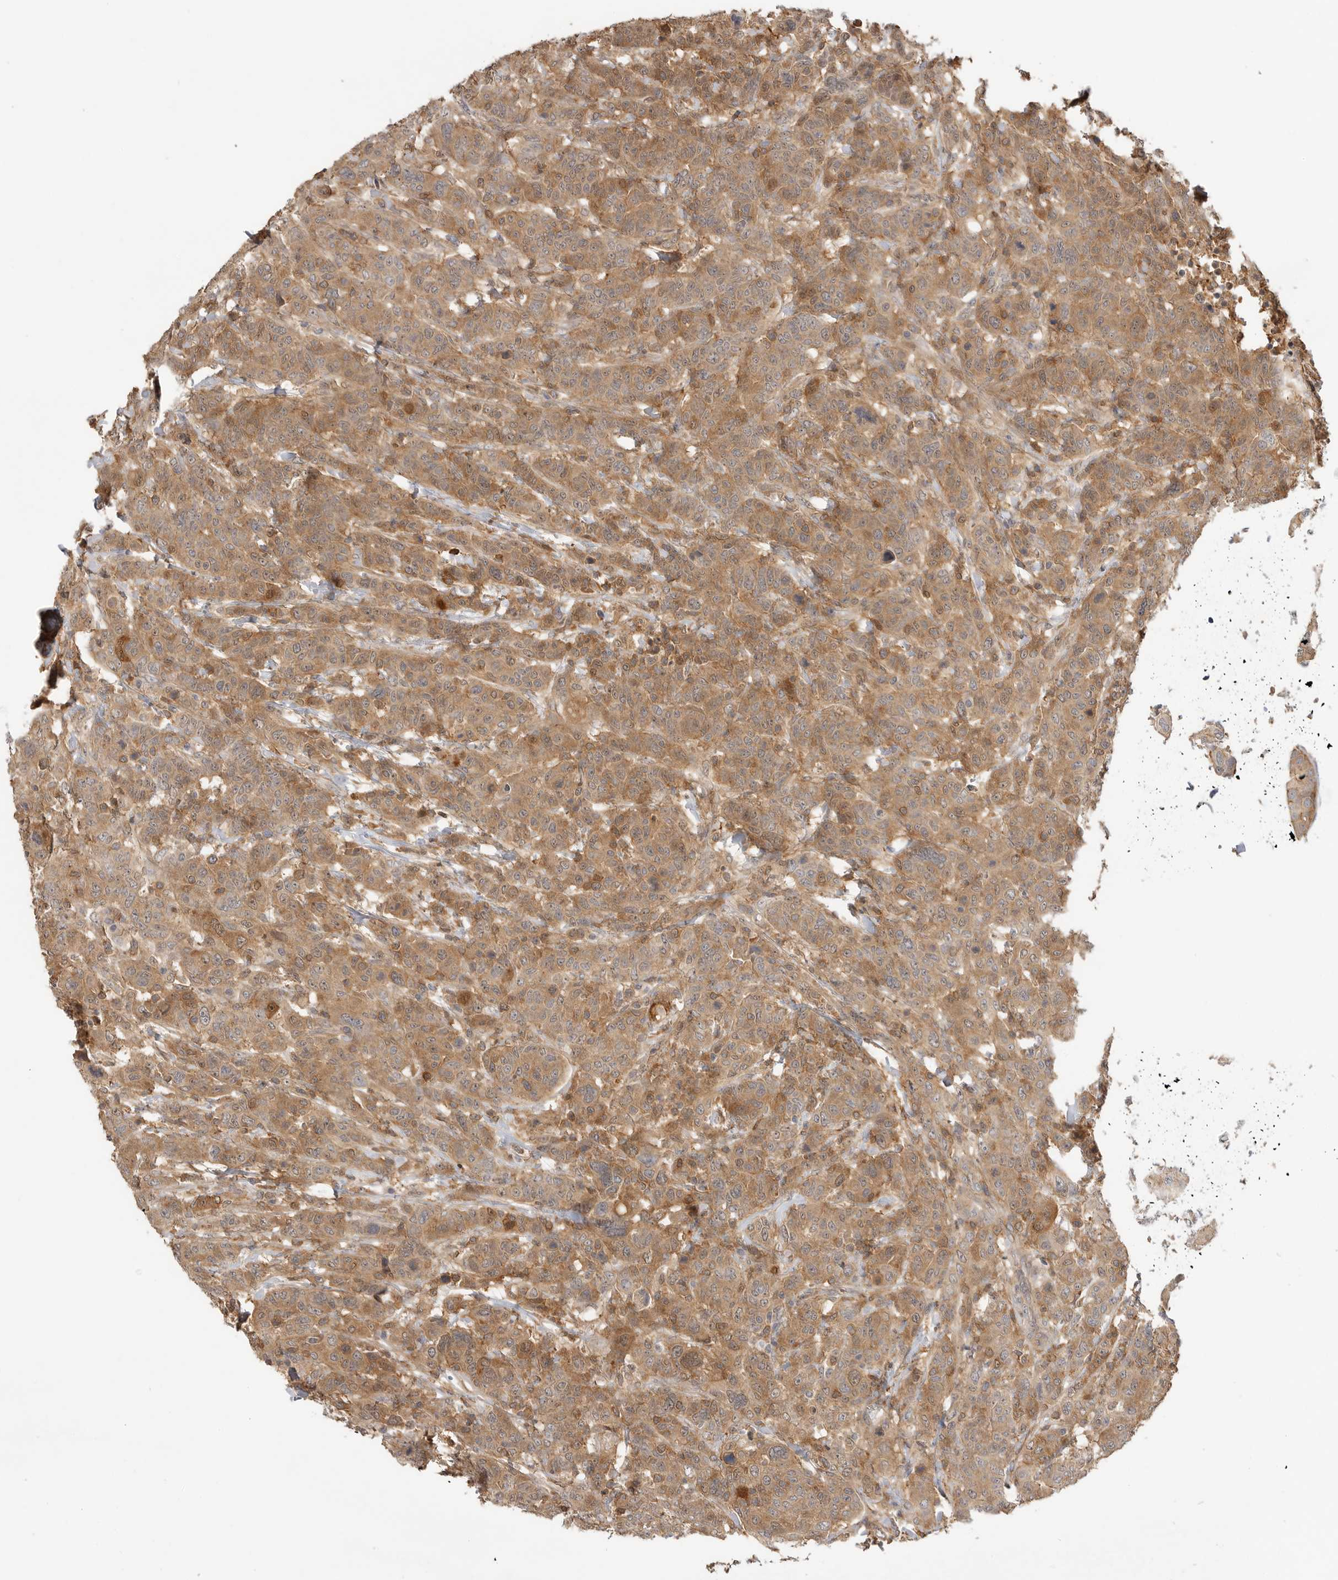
{"staining": {"intensity": "moderate", "quantity": ">75%", "location": "cytoplasmic/membranous"}, "tissue": "breast cancer", "cell_type": "Tumor cells", "image_type": "cancer", "snomed": [{"axis": "morphology", "description": "Duct carcinoma"}, {"axis": "topography", "description": "Breast"}], "caption": "Immunohistochemistry (IHC) histopathology image of neoplastic tissue: intraductal carcinoma (breast) stained using immunohistochemistry exhibits medium levels of moderate protein expression localized specifically in the cytoplasmic/membranous of tumor cells, appearing as a cytoplasmic/membranous brown color.", "gene": "CLDN12", "patient": {"sex": "female", "age": 37}}